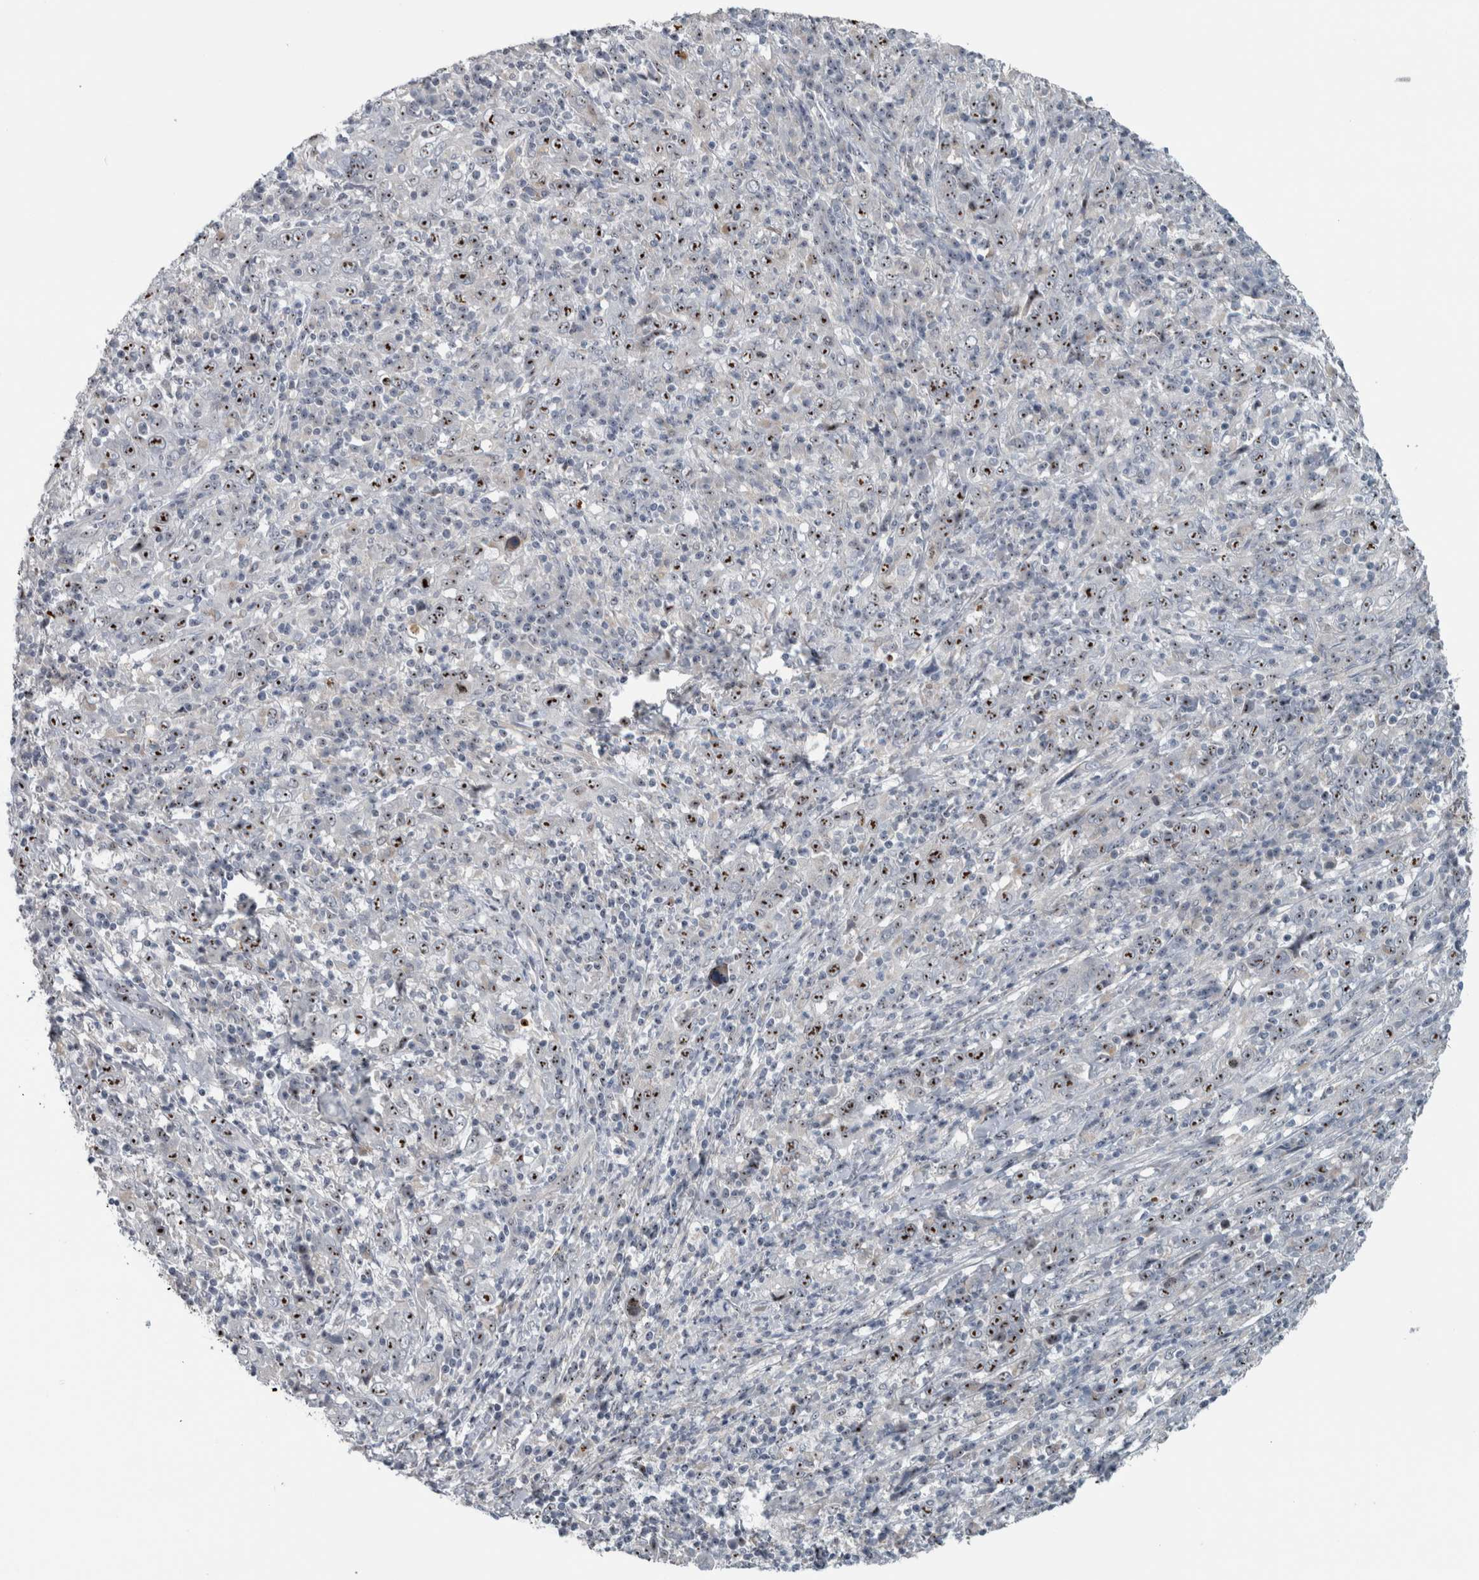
{"staining": {"intensity": "moderate", "quantity": ">75%", "location": "nuclear"}, "tissue": "cervical cancer", "cell_type": "Tumor cells", "image_type": "cancer", "snomed": [{"axis": "morphology", "description": "Squamous cell carcinoma, NOS"}, {"axis": "topography", "description": "Cervix"}], "caption": "Cervical cancer (squamous cell carcinoma) stained for a protein (brown) demonstrates moderate nuclear positive positivity in approximately >75% of tumor cells.", "gene": "UTP6", "patient": {"sex": "female", "age": 46}}